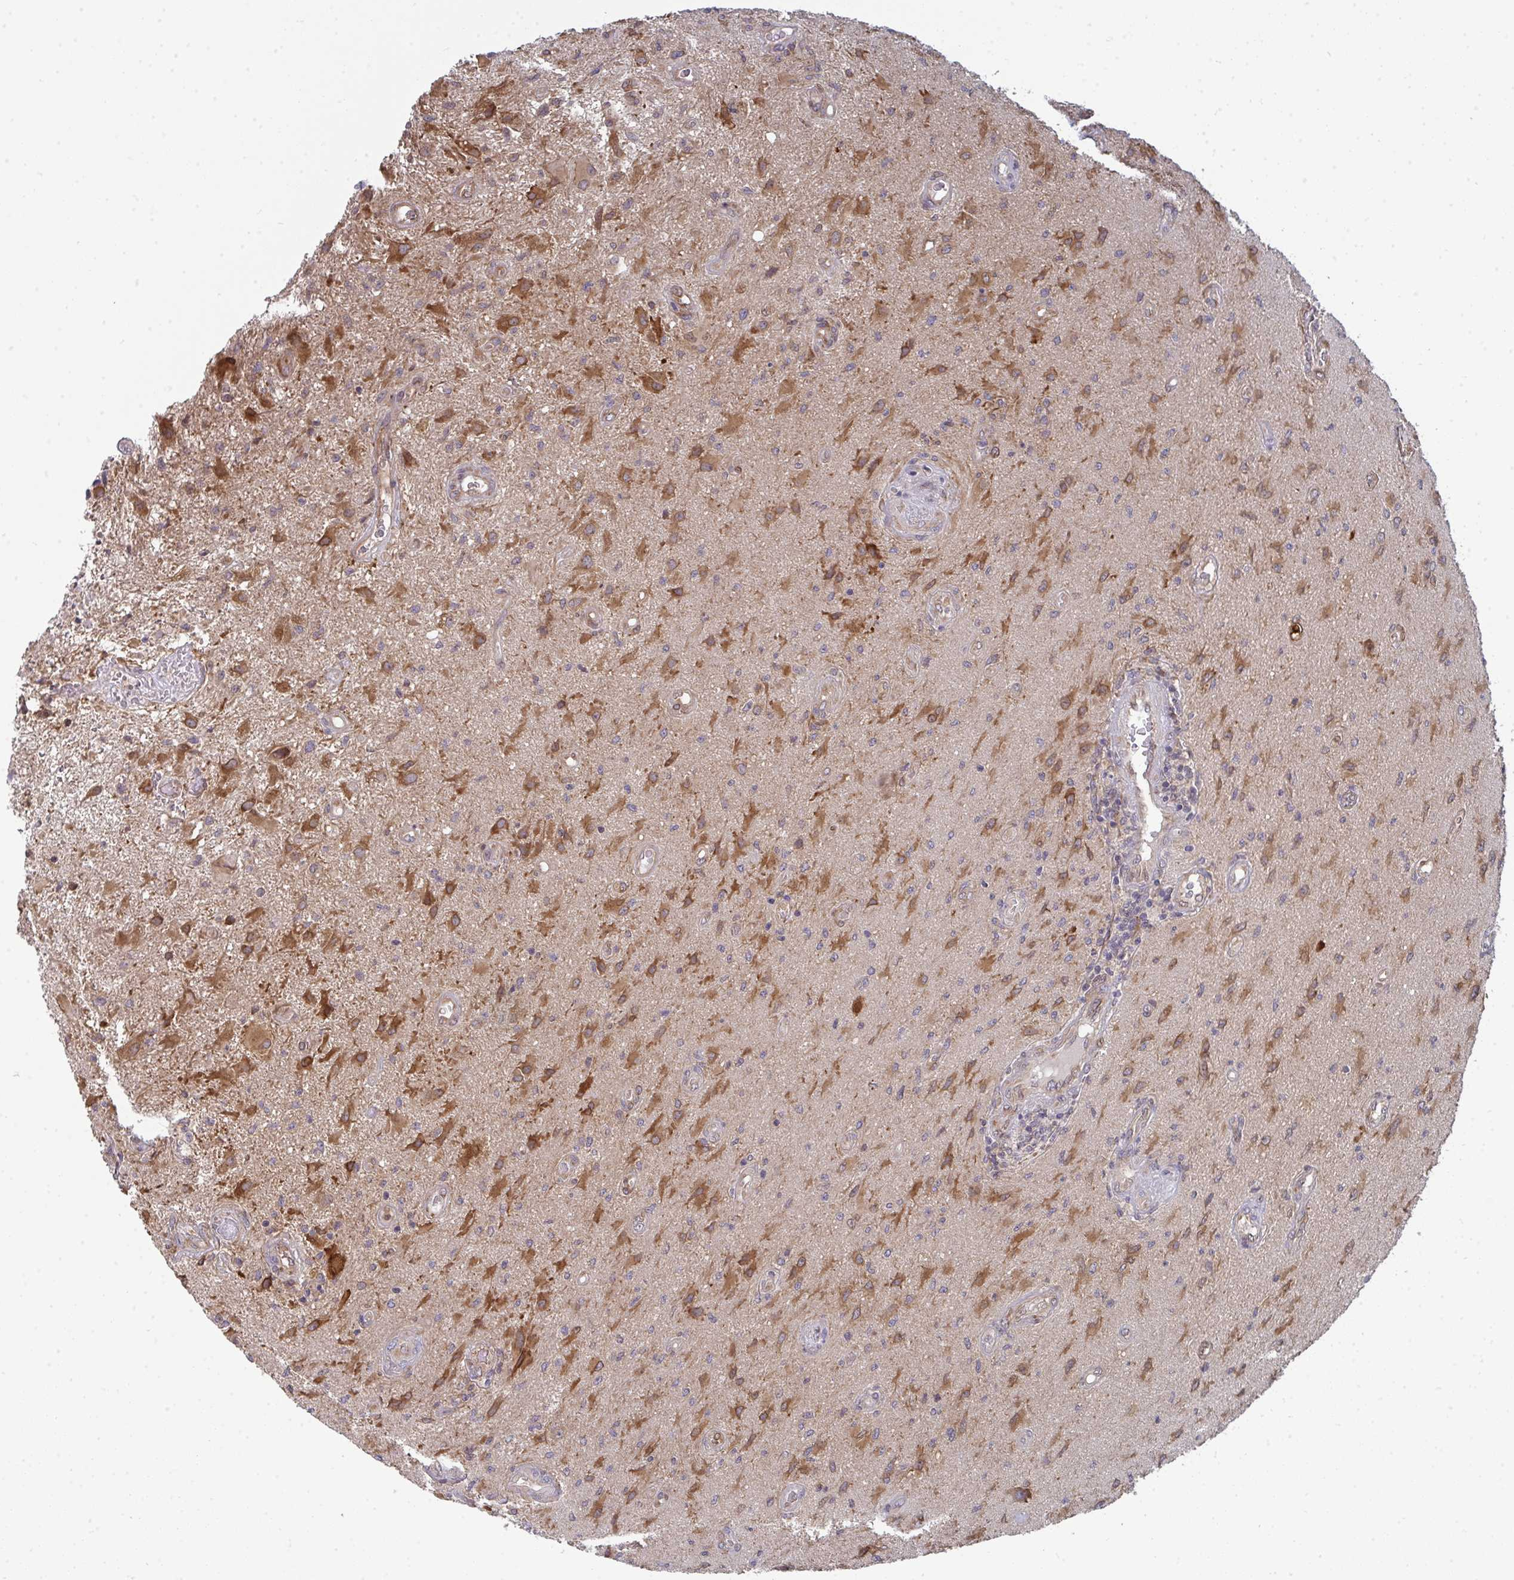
{"staining": {"intensity": "moderate", "quantity": ">75%", "location": "cytoplasmic/membranous"}, "tissue": "glioma", "cell_type": "Tumor cells", "image_type": "cancer", "snomed": [{"axis": "morphology", "description": "Glioma, malignant, High grade"}, {"axis": "topography", "description": "Brain"}], "caption": "There is medium levels of moderate cytoplasmic/membranous staining in tumor cells of glioma, as demonstrated by immunohistochemical staining (brown color).", "gene": "LYSMD4", "patient": {"sex": "male", "age": 67}}